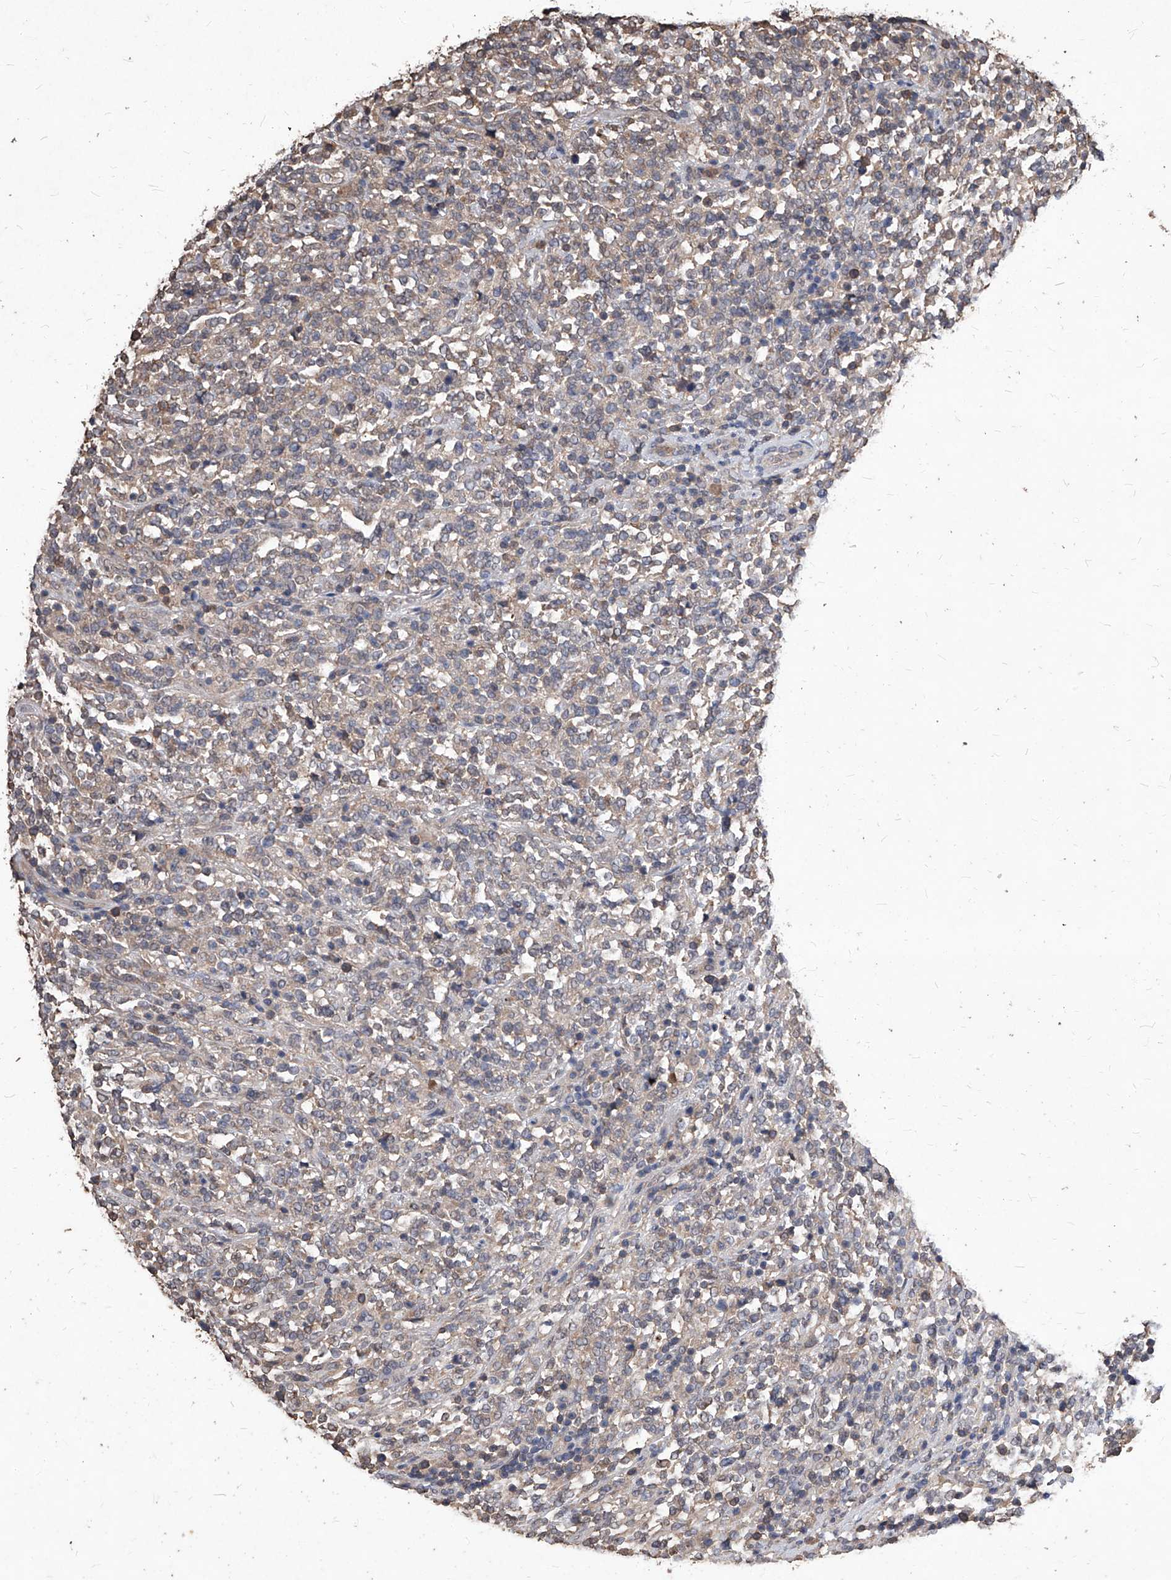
{"staining": {"intensity": "negative", "quantity": "none", "location": "none"}, "tissue": "lymphoma", "cell_type": "Tumor cells", "image_type": "cancer", "snomed": [{"axis": "morphology", "description": "Malignant lymphoma, non-Hodgkin's type, High grade"}, {"axis": "topography", "description": "Soft tissue"}], "caption": "There is no significant positivity in tumor cells of malignant lymphoma, non-Hodgkin's type (high-grade).", "gene": "SYNGR1", "patient": {"sex": "male", "age": 18}}